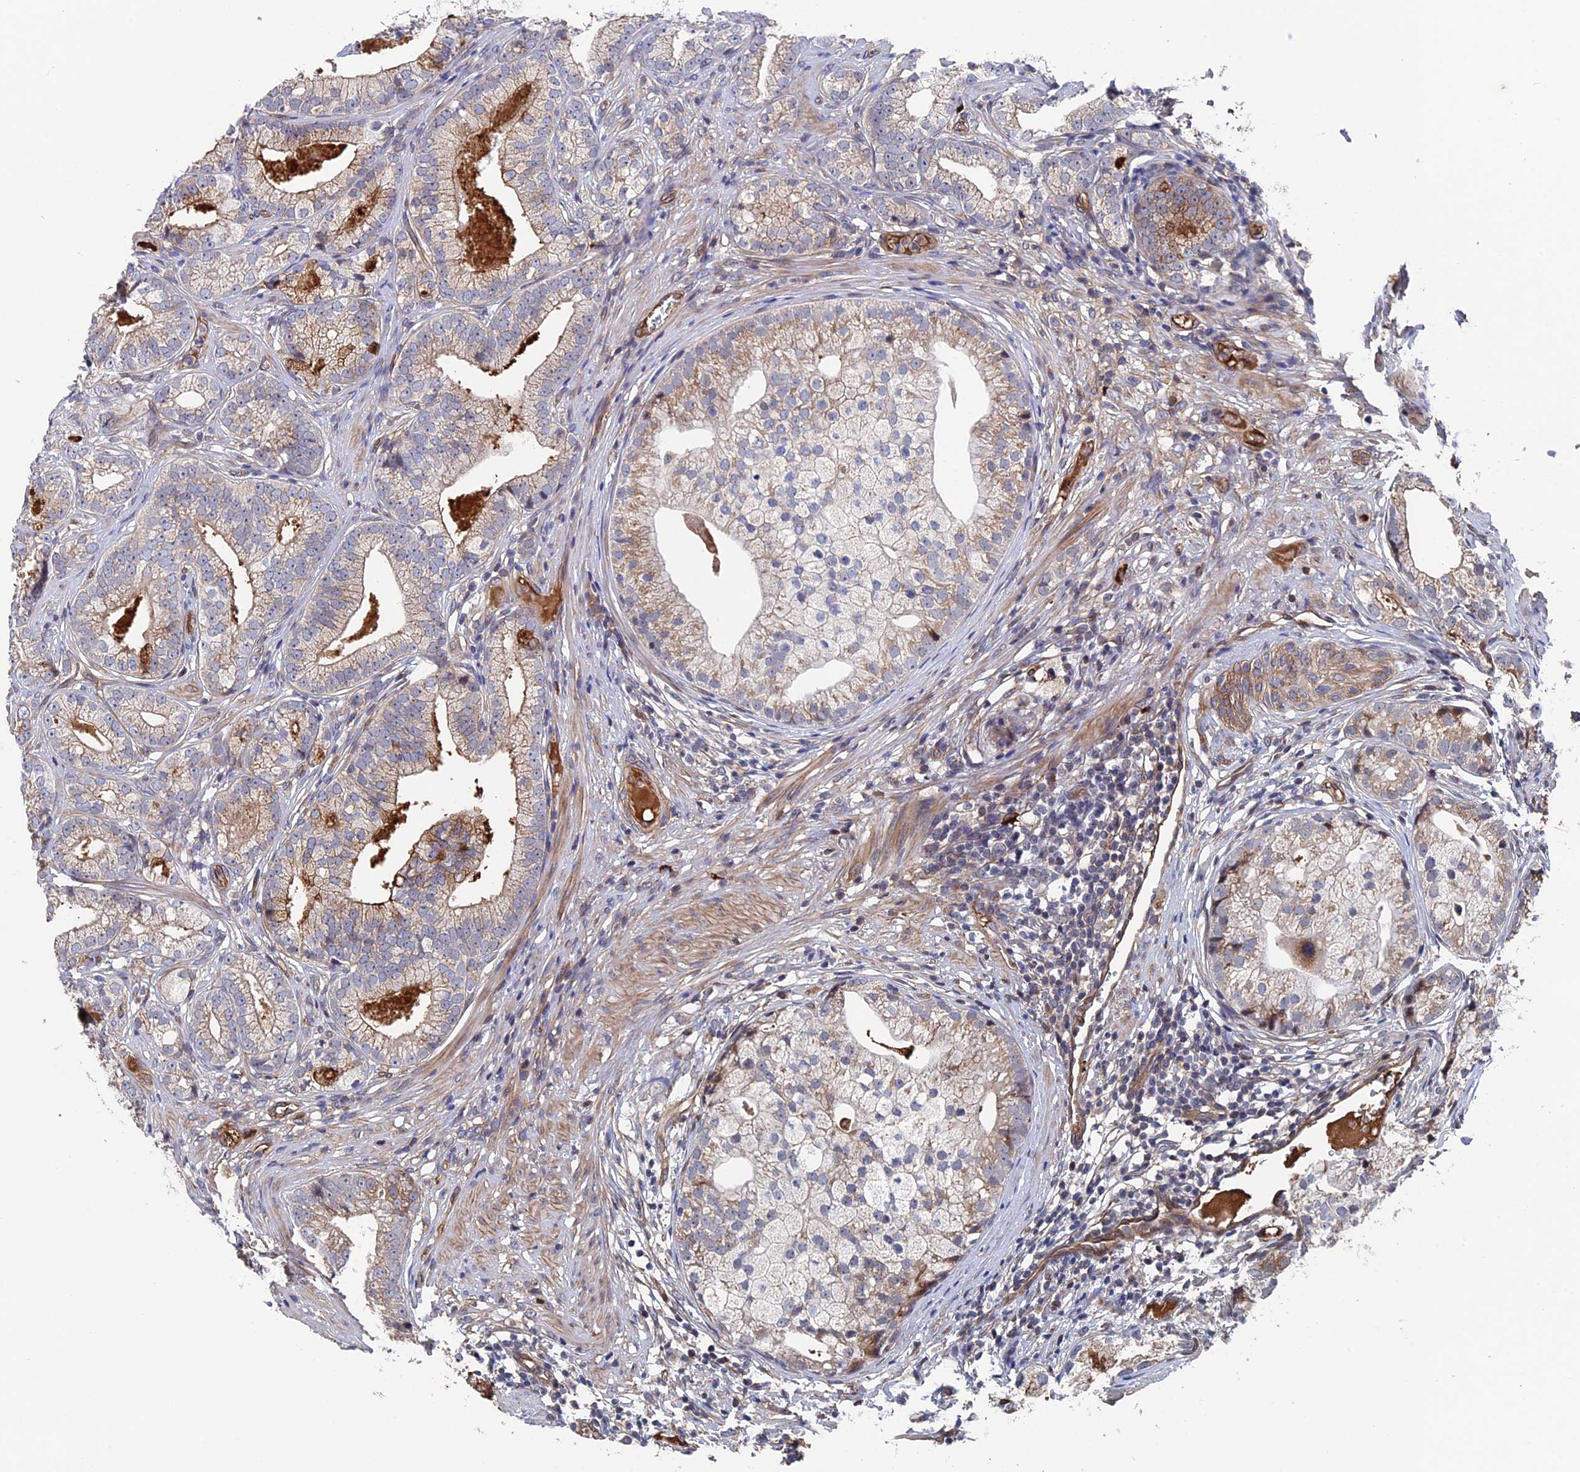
{"staining": {"intensity": "weak", "quantity": "25%-75%", "location": "cytoplasmic/membranous"}, "tissue": "prostate cancer", "cell_type": "Tumor cells", "image_type": "cancer", "snomed": [{"axis": "morphology", "description": "Adenocarcinoma, High grade"}, {"axis": "topography", "description": "Prostate"}], "caption": "Immunohistochemistry (IHC) photomicrograph of neoplastic tissue: human high-grade adenocarcinoma (prostate) stained using immunohistochemistry shows low levels of weak protein expression localized specifically in the cytoplasmic/membranous of tumor cells, appearing as a cytoplasmic/membranous brown color.", "gene": "RPUSD1", "patient": {"sex": "male", "age": 69}}